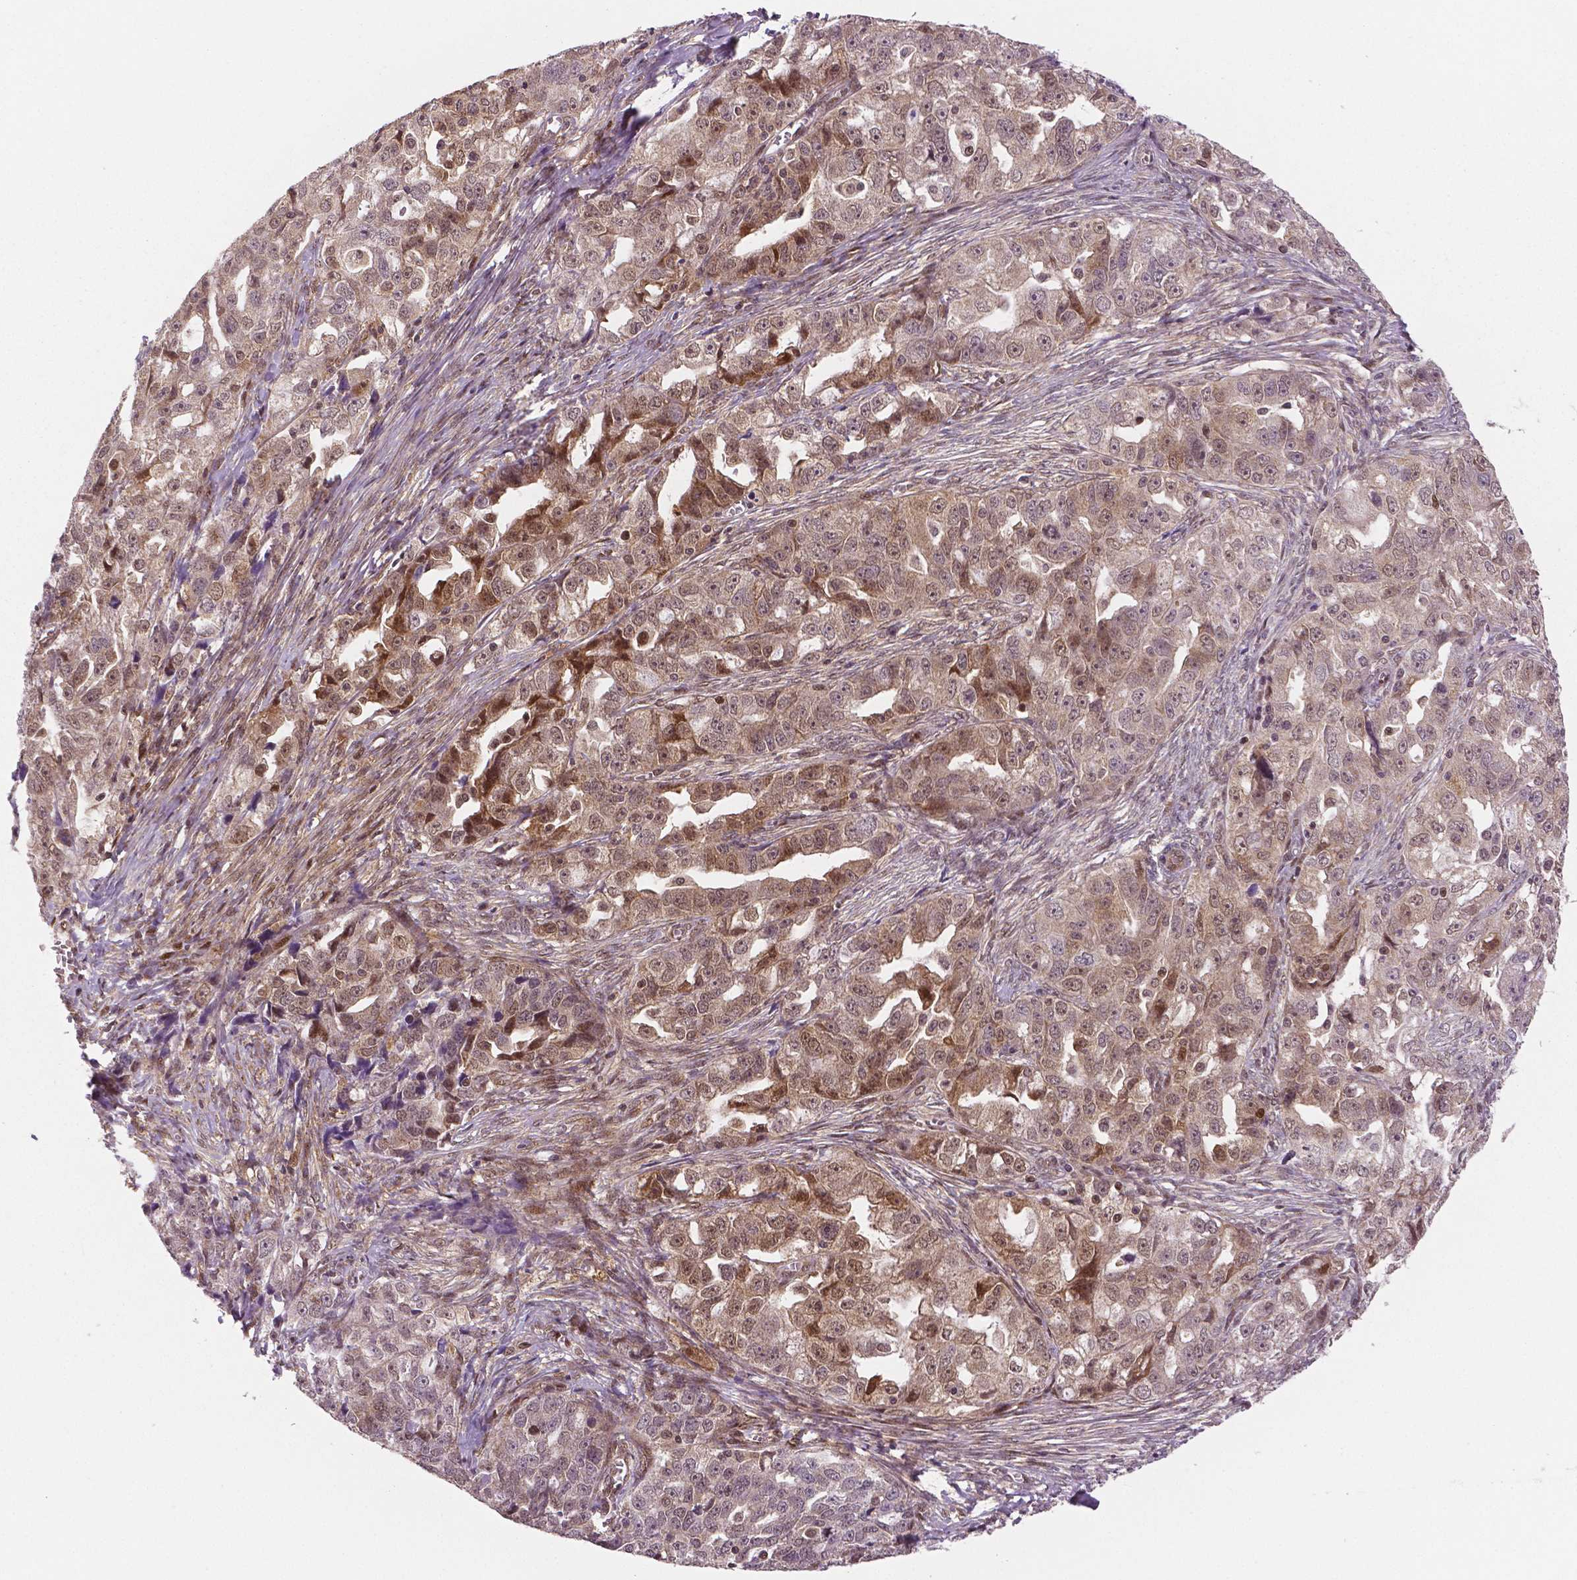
{"staining": {"intensity": "moderate", "quantity": ">75%", "location": "cytoplasmic/membranous,nuclear"}, "tissue": "ovarian cancer", "cell_type": "Tumor cells", "image_type": "cancer", "snomed": [{"axis": "morphology", "description": "Cystadenocarcinoma, serous, NOS"}, {"axis": "topography", "description": "Ovary"}], "caption": "The photomicrograph demonstrates immunohistochemical staining of ovarian serous cystadenocarcinoma. There is moderate cytoplasmic/membranous and nuclear expression is identified in approximately >75% of tumor cells. Nuclei are stained in blue.", "gene": "STAT3", "patient": {"sex": "female", "age": 51}}